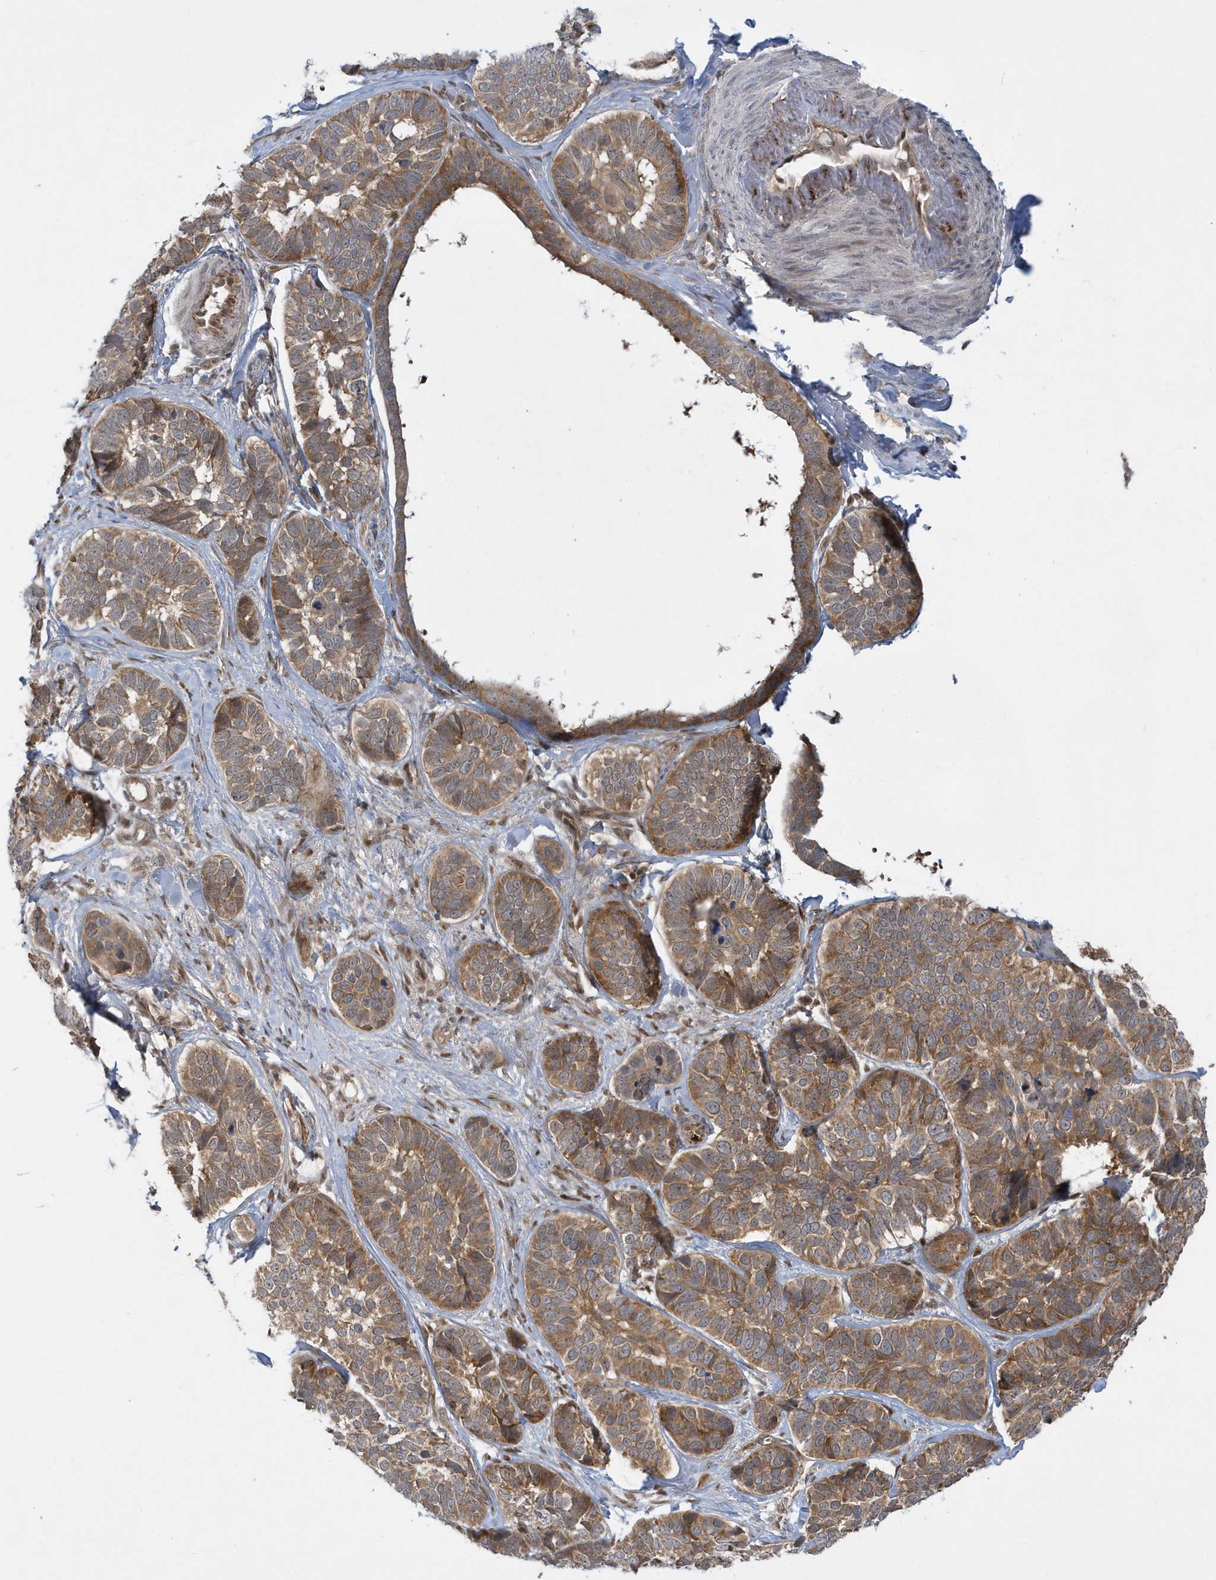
{"staining": {"intensity": "moderate", "quantity": ">75%", "location": "cytoplasmic/membranous"}, "tissue": "skin cancer", "cell_type": "Tumor cells", "image_type": "cancer", "snomed": [{"axis": "morphology", "description": "Basal cell carcinoma"}, {"axis": "topography", "description": "Skin"}], "caption": "Approximately >75% of tumor cells in human basal cell carcinoma (skin) display moderate cytoplasmic/membranous protein staining as visualized by brown immunohistochemical staining.", "gene": "ATG4A", "patient": {"sex": "male", "age": 62}}